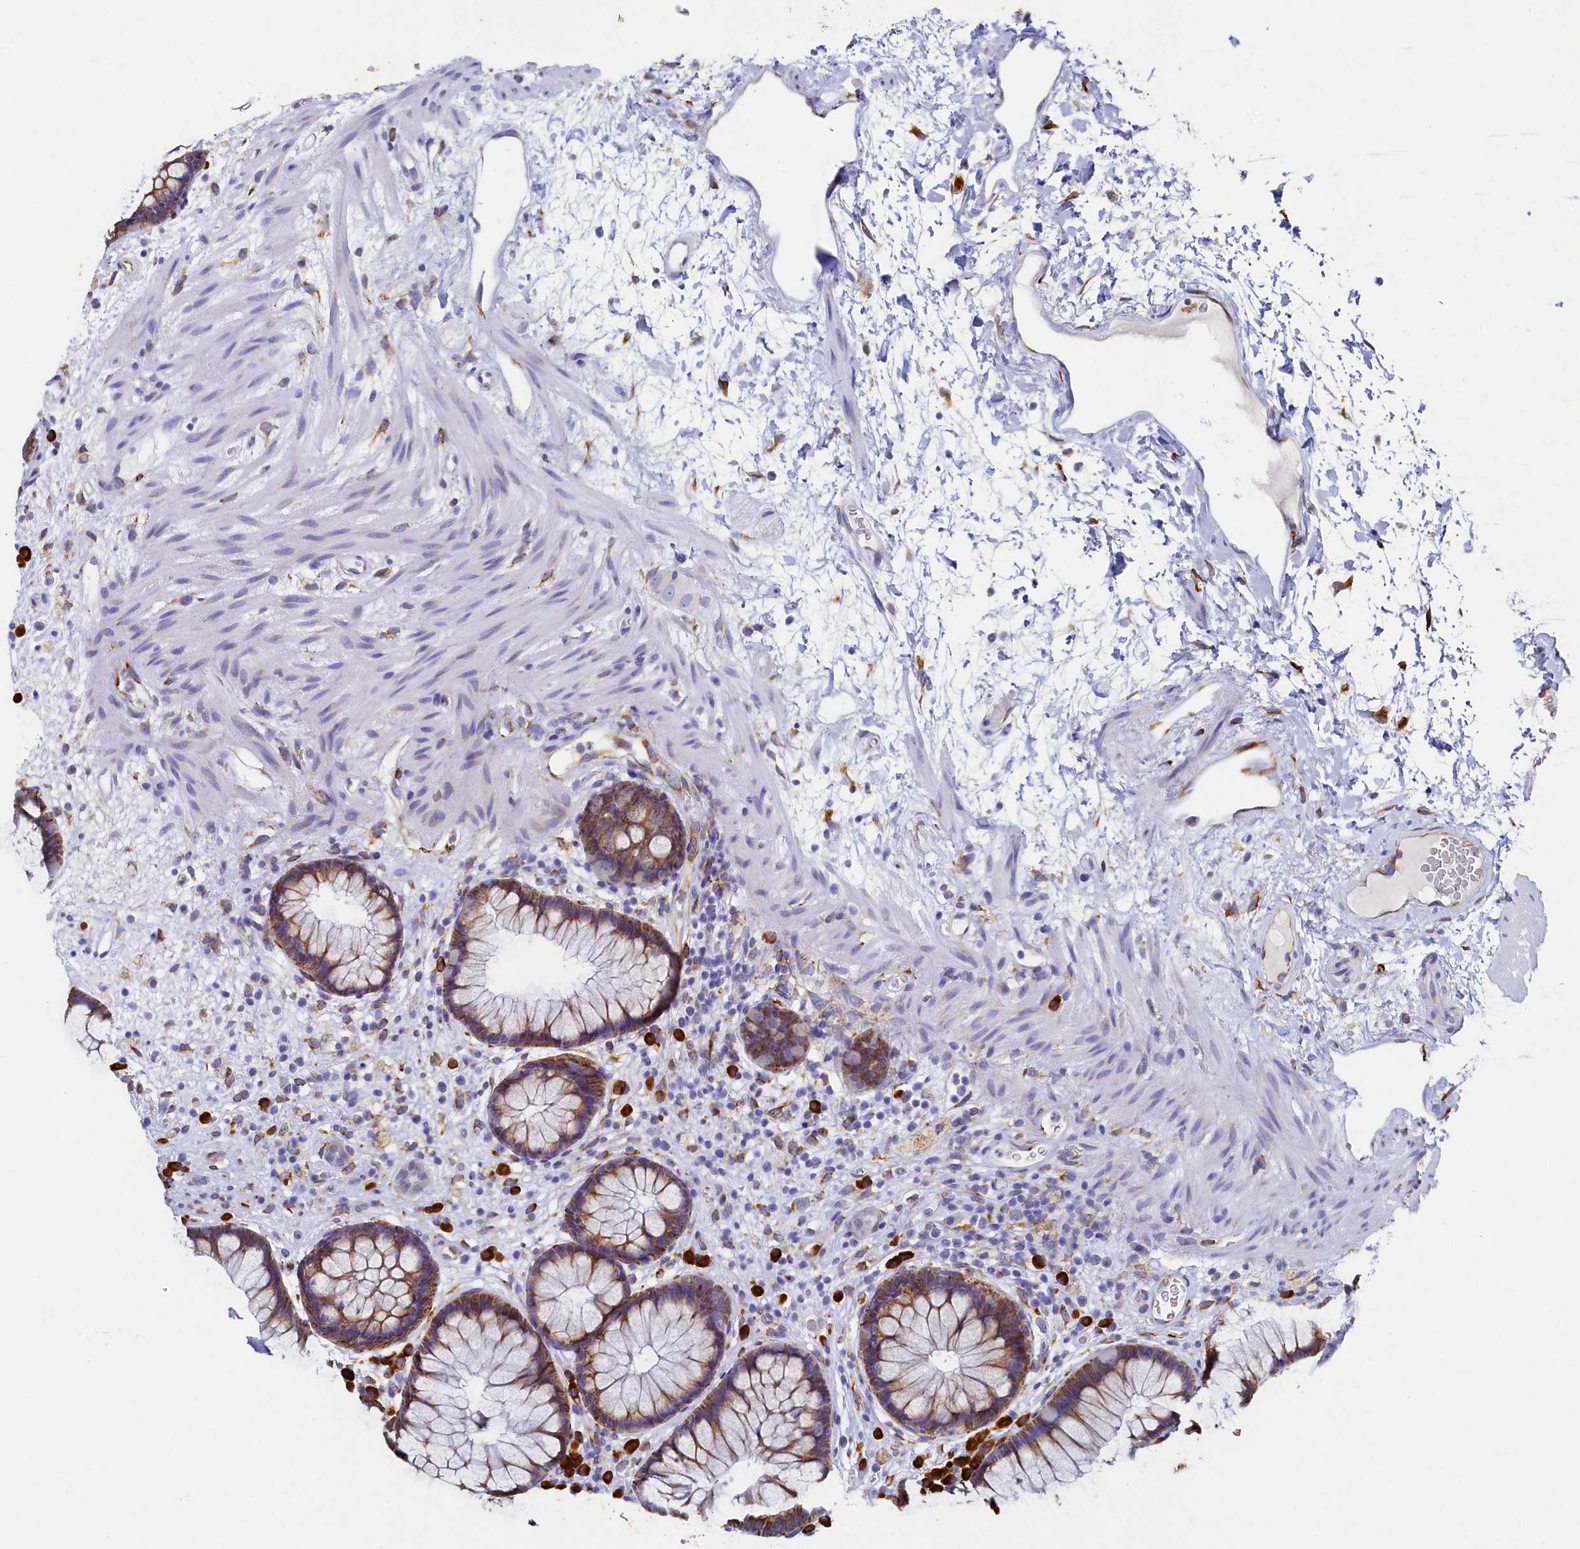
{"staining": {"intensity": "moderate", "quantity": ">75%", "location": "cytoplasmic/membranous"}, "tissue": "rectum", "cell_type": "Glandular cells", "image_type": "normal", "snomed": [{"axis": "morphology", "description": "Normal tissue, NOS"}, {"axis": "topography", "description": "Rectum"}], "caption": "A histopathology image of rectum stained for a protein reveals moderate cytoplasmic/membranous brown staining in glandular cells. The staining was performed using DAB to visualize the protein expression in brown, while the nuclei were stained in blue with hematoxylin (Magnification: 20x).", "gene": "TMEM18", "patient": {"sex": "male", "age": 51}}